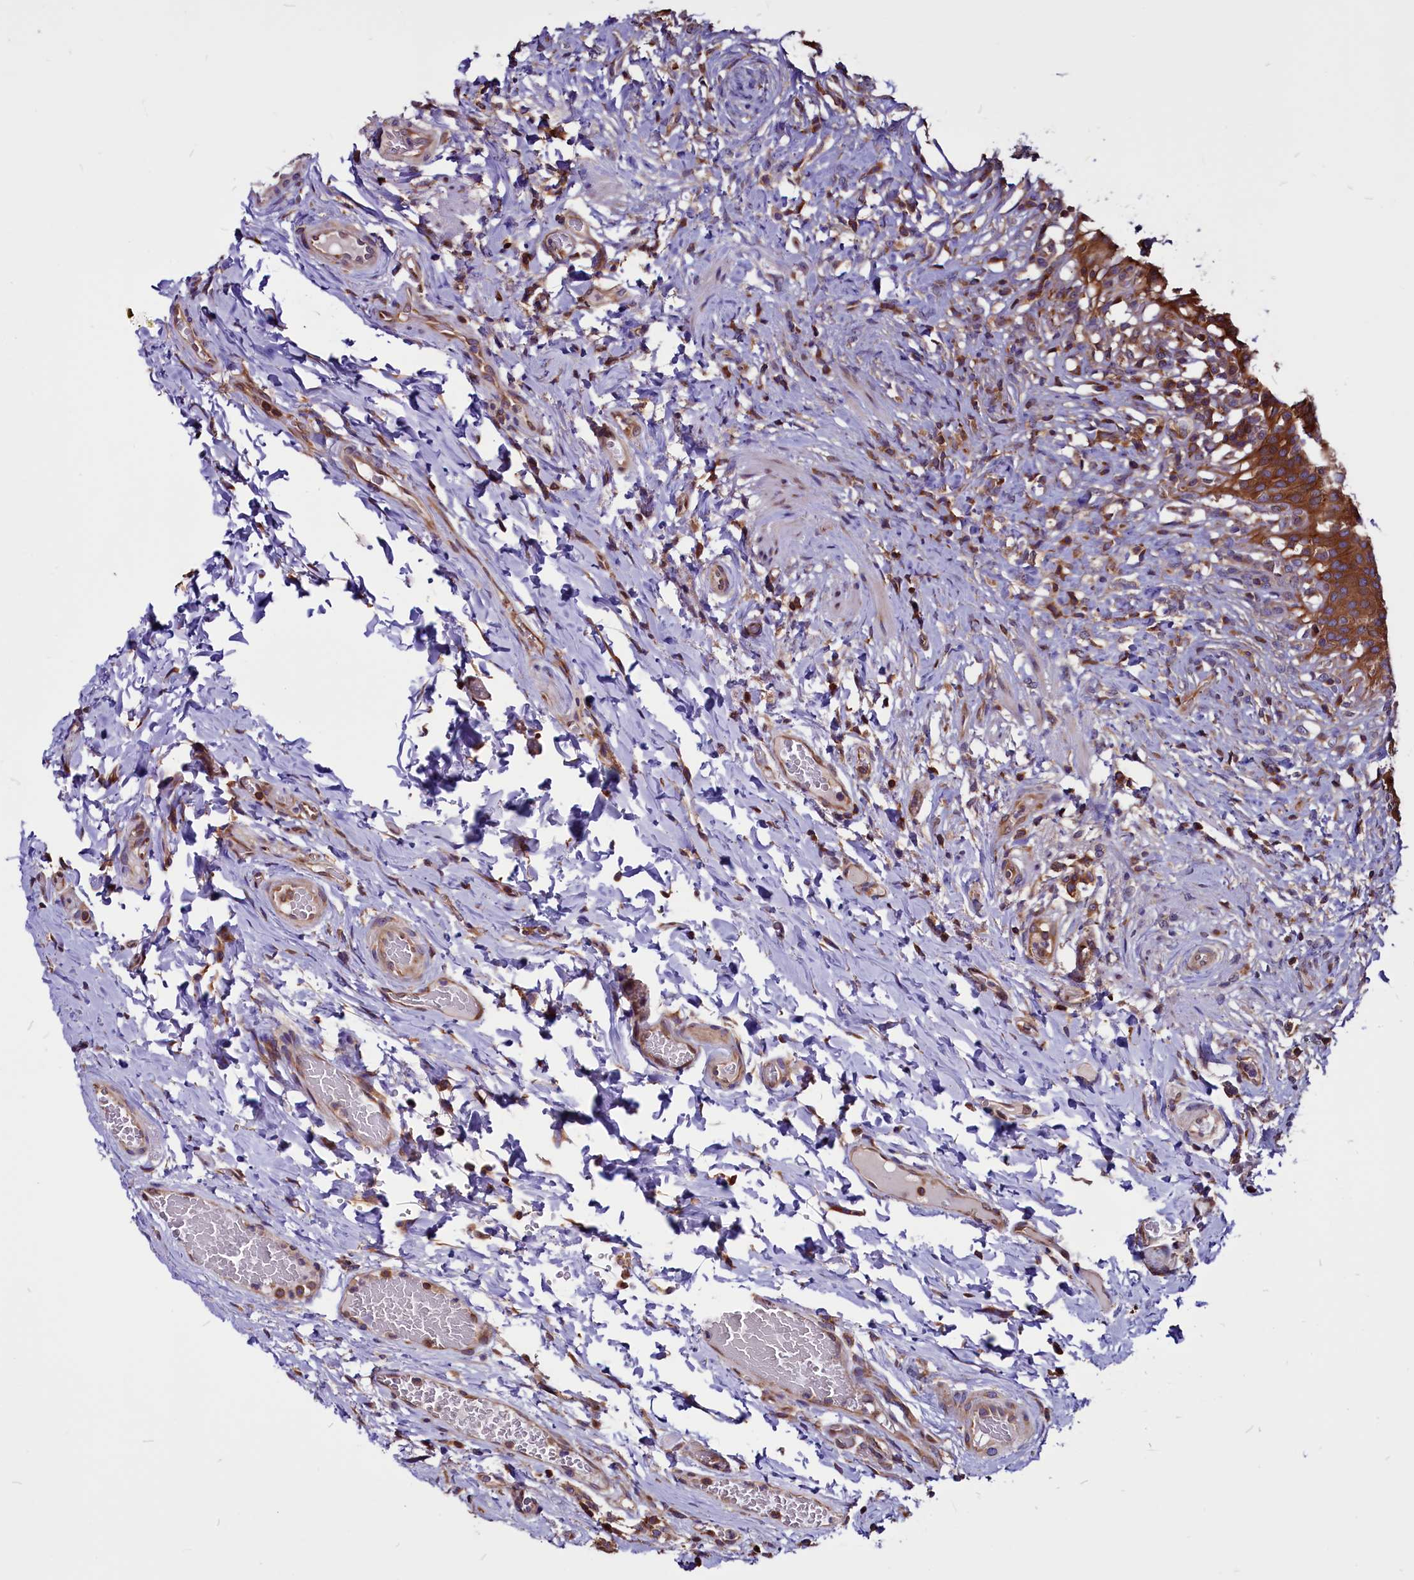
{"staining": {"intensity": "strong", "quantity": ">75%", "location": "cytoplasmic/membranous"}, "tissue": "urinary bladder", "cell_type": "Urothelial cells", "image_type": "normal", "snomed": [{"axis": "morphology", "description": "Normal tissue, NOS"}, {"axis": "morphology", "description": "Inflammation, NOS"}, {"axis": "topography", "description": "Urinary bladder"}], "caption": "This photomicrograph demonstrates immunohistochemistry staining of normal human urinary bladder, with high strong cytoplasmic/membranous staining in approximately >75% of urothelial cells.", "gene": "EIF3G", "patient": {"sex": "male", "age": 64}}